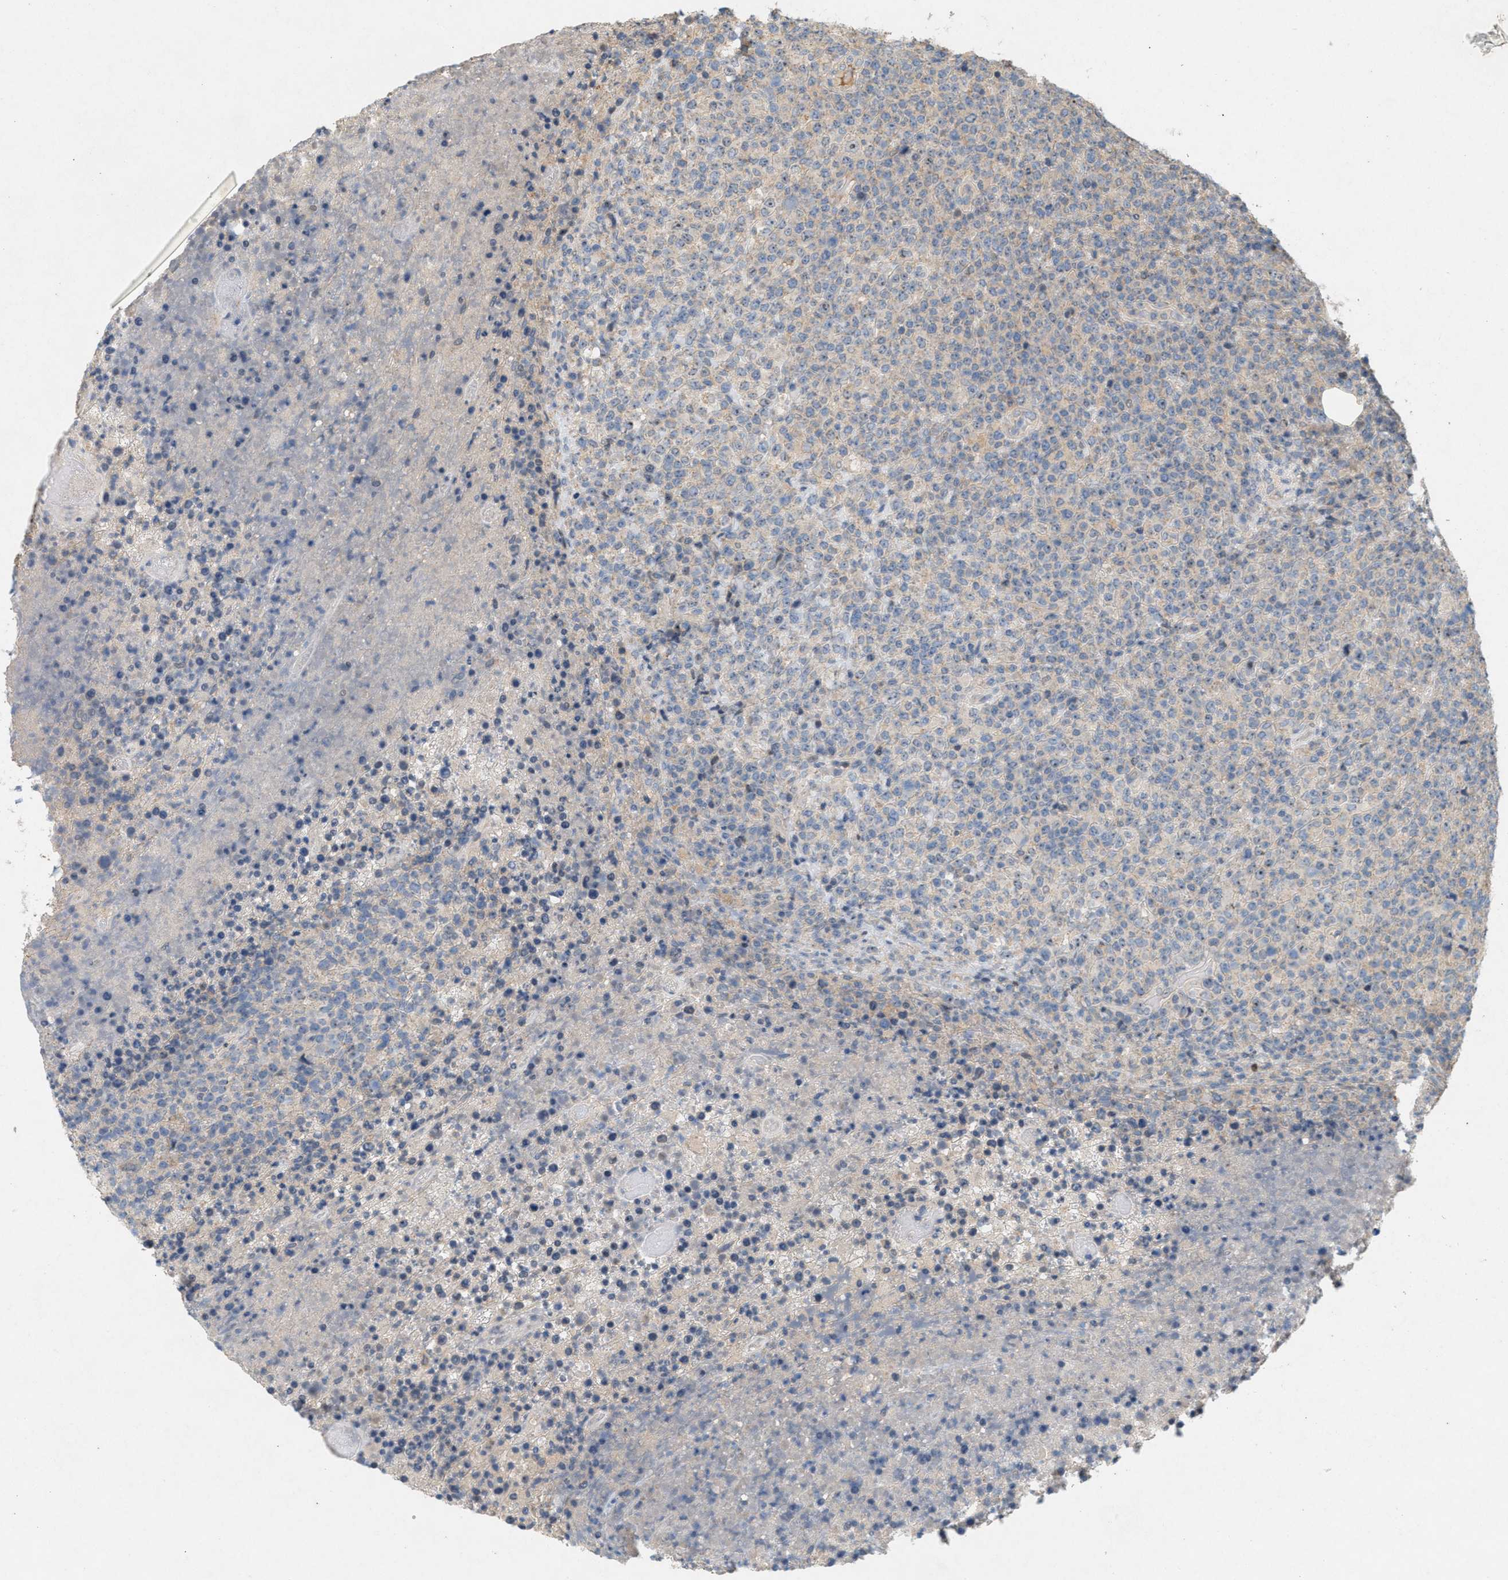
{"staining": {"intensity": "negative", "quantity": "none", "location": "none"}, "tissue": "lymphoma", "cell_type": "Tumor cells", "image_type": "cancer", "snomed": [{"axis": "morphology", "description": "Malignant lymphoma, non-Hodgkin's type, High grade"}, {"axis": "topography", "description": "Lymph node"}], "caption": "Lymphoma was stained to show a protein in brown. There is no significant staining in tumor cells.", "gene": "DCAF7", "patient": {"sex": "male", "age": 13}}